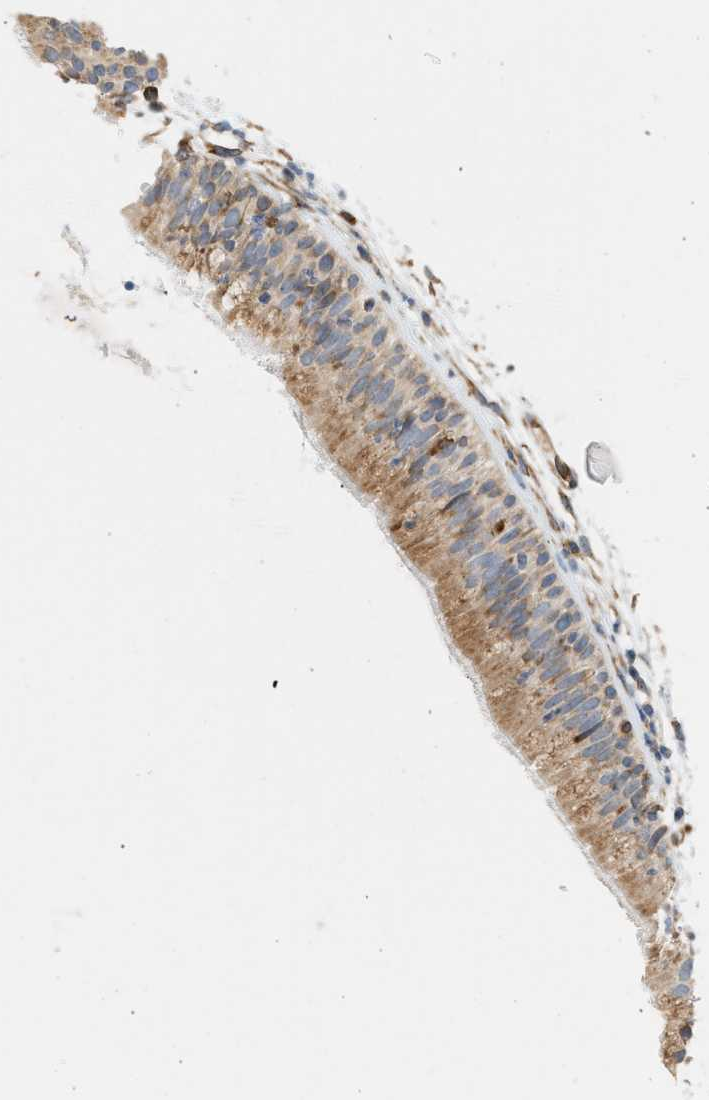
{"staining": {"intensity": "moderate", "quantity": ">75%", "location": "cytoplasmic/membranous"}, "tissue": "nasopharynx", "cell_type": "Respiratory epithelial cells", "image_type": "normal", "snomed": [{"axis": "morphology", "description": "Normal tissue, NOS"}, {"axis": "topography", "description": "Nasopharynx"}], "caption": "A high-resolution photomicrograph shows immunohistochemistry staining of unremarkable nasopharynx, which demonstrates moderate cytoplasmic/membranous positivity in about >75% of respiratory epithelial cells. (Brightfield microscopy of DAB IHC at high magnification).", "gene": "SVOP", "patient": {"sex": "male", "age": 21}}